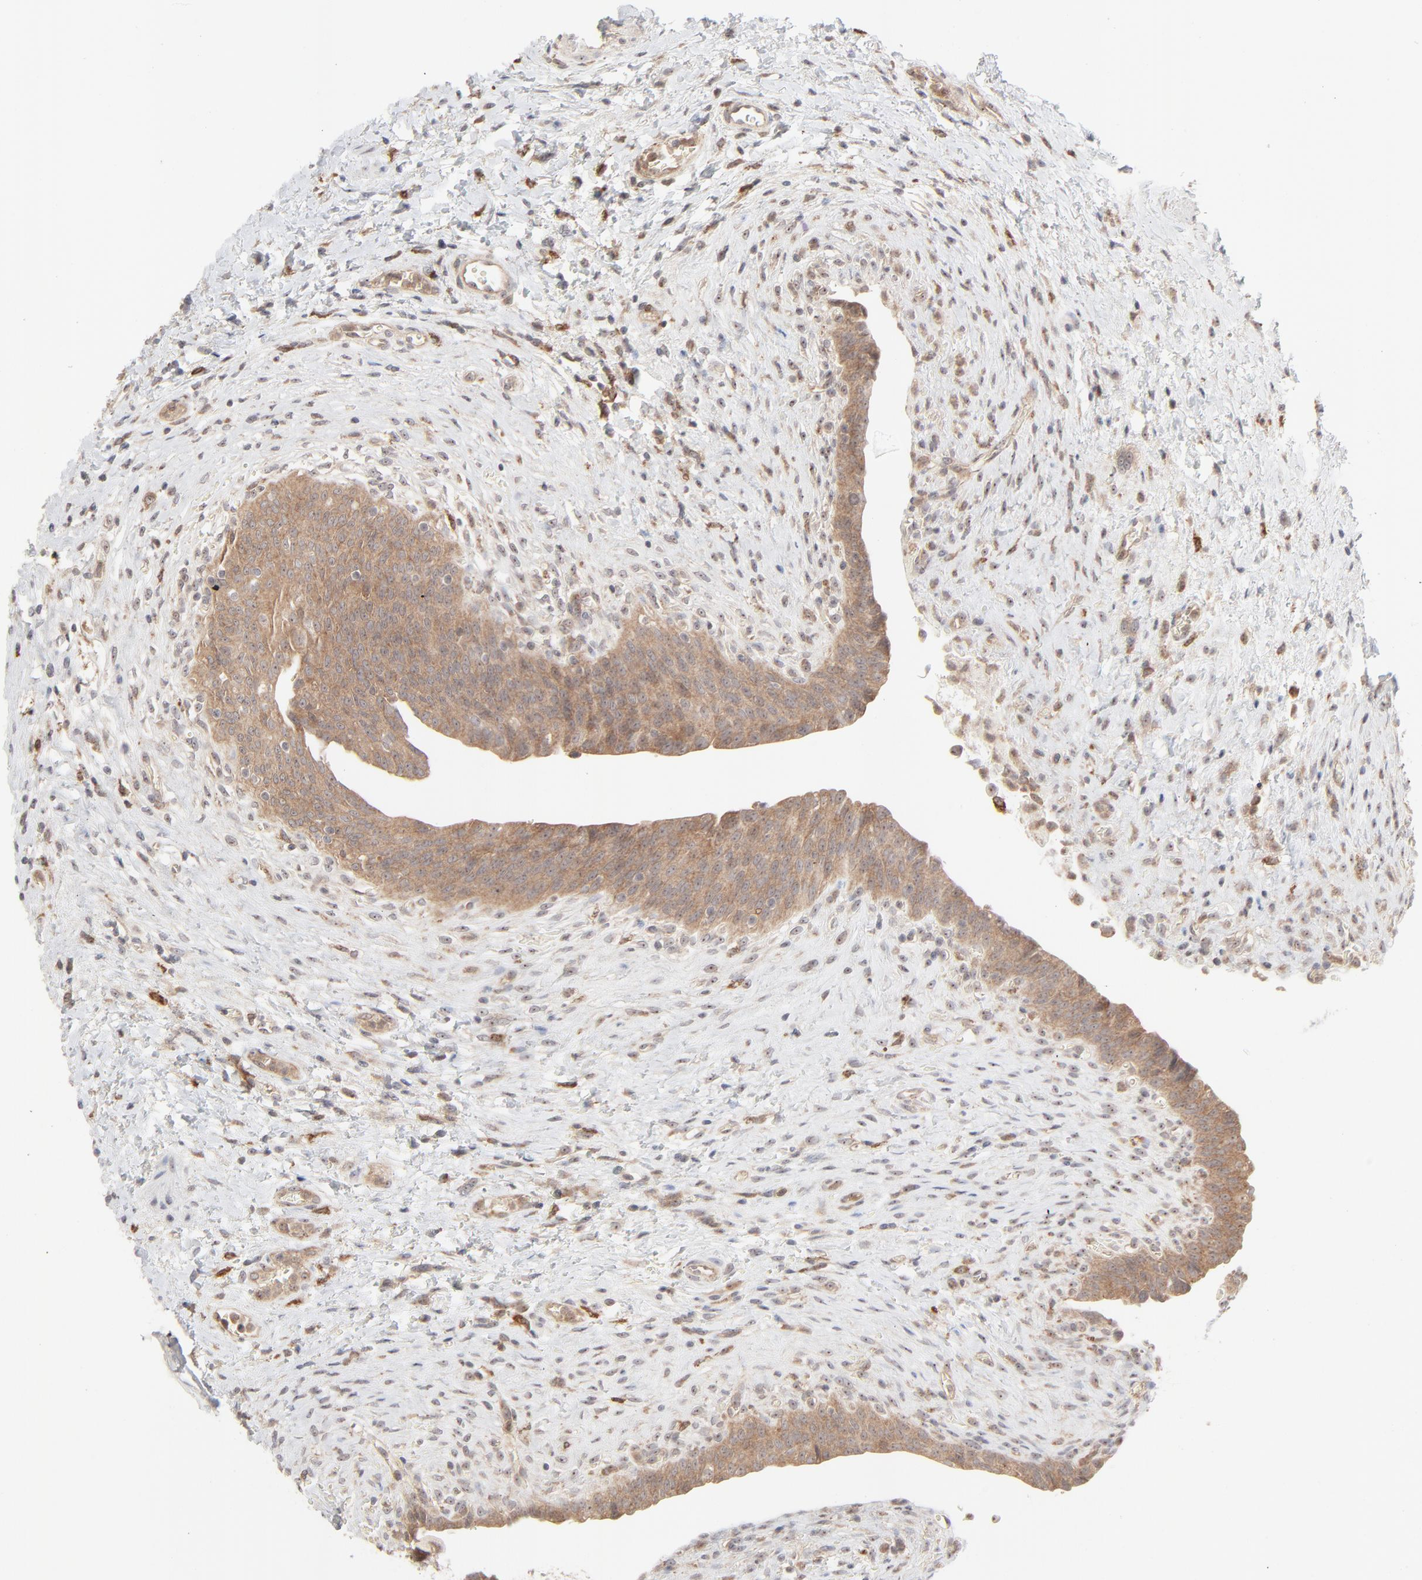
{"staining": {"intensity": "moderate", "quantity": ">75%", "location": "cytoplasmic/membranous"}, "tissue": "urinary bladder", "cell_type": "Urothelial cells", "image_type": "normal", "snomed": [{"axis": "morphology", "description": "Normal tissue, NOS"}, {"axis": "morphology", "description": "Dysplasia, NOS"}, {"axis": "topography", "description": "Urinary bladder"}], "caption": "IHC histopathology image of normal urinary bladder: human urinary bladder stained using immunohistochemistry (IHC) shows medium levels of moderate protein expression localized specifically in the cytoplasmic/membranous of urothelial cells, appearing as a cytoplasmic/membranous brown color.", "gene": "RAB5C", "patient": {"sex": "male", "age": 35}}